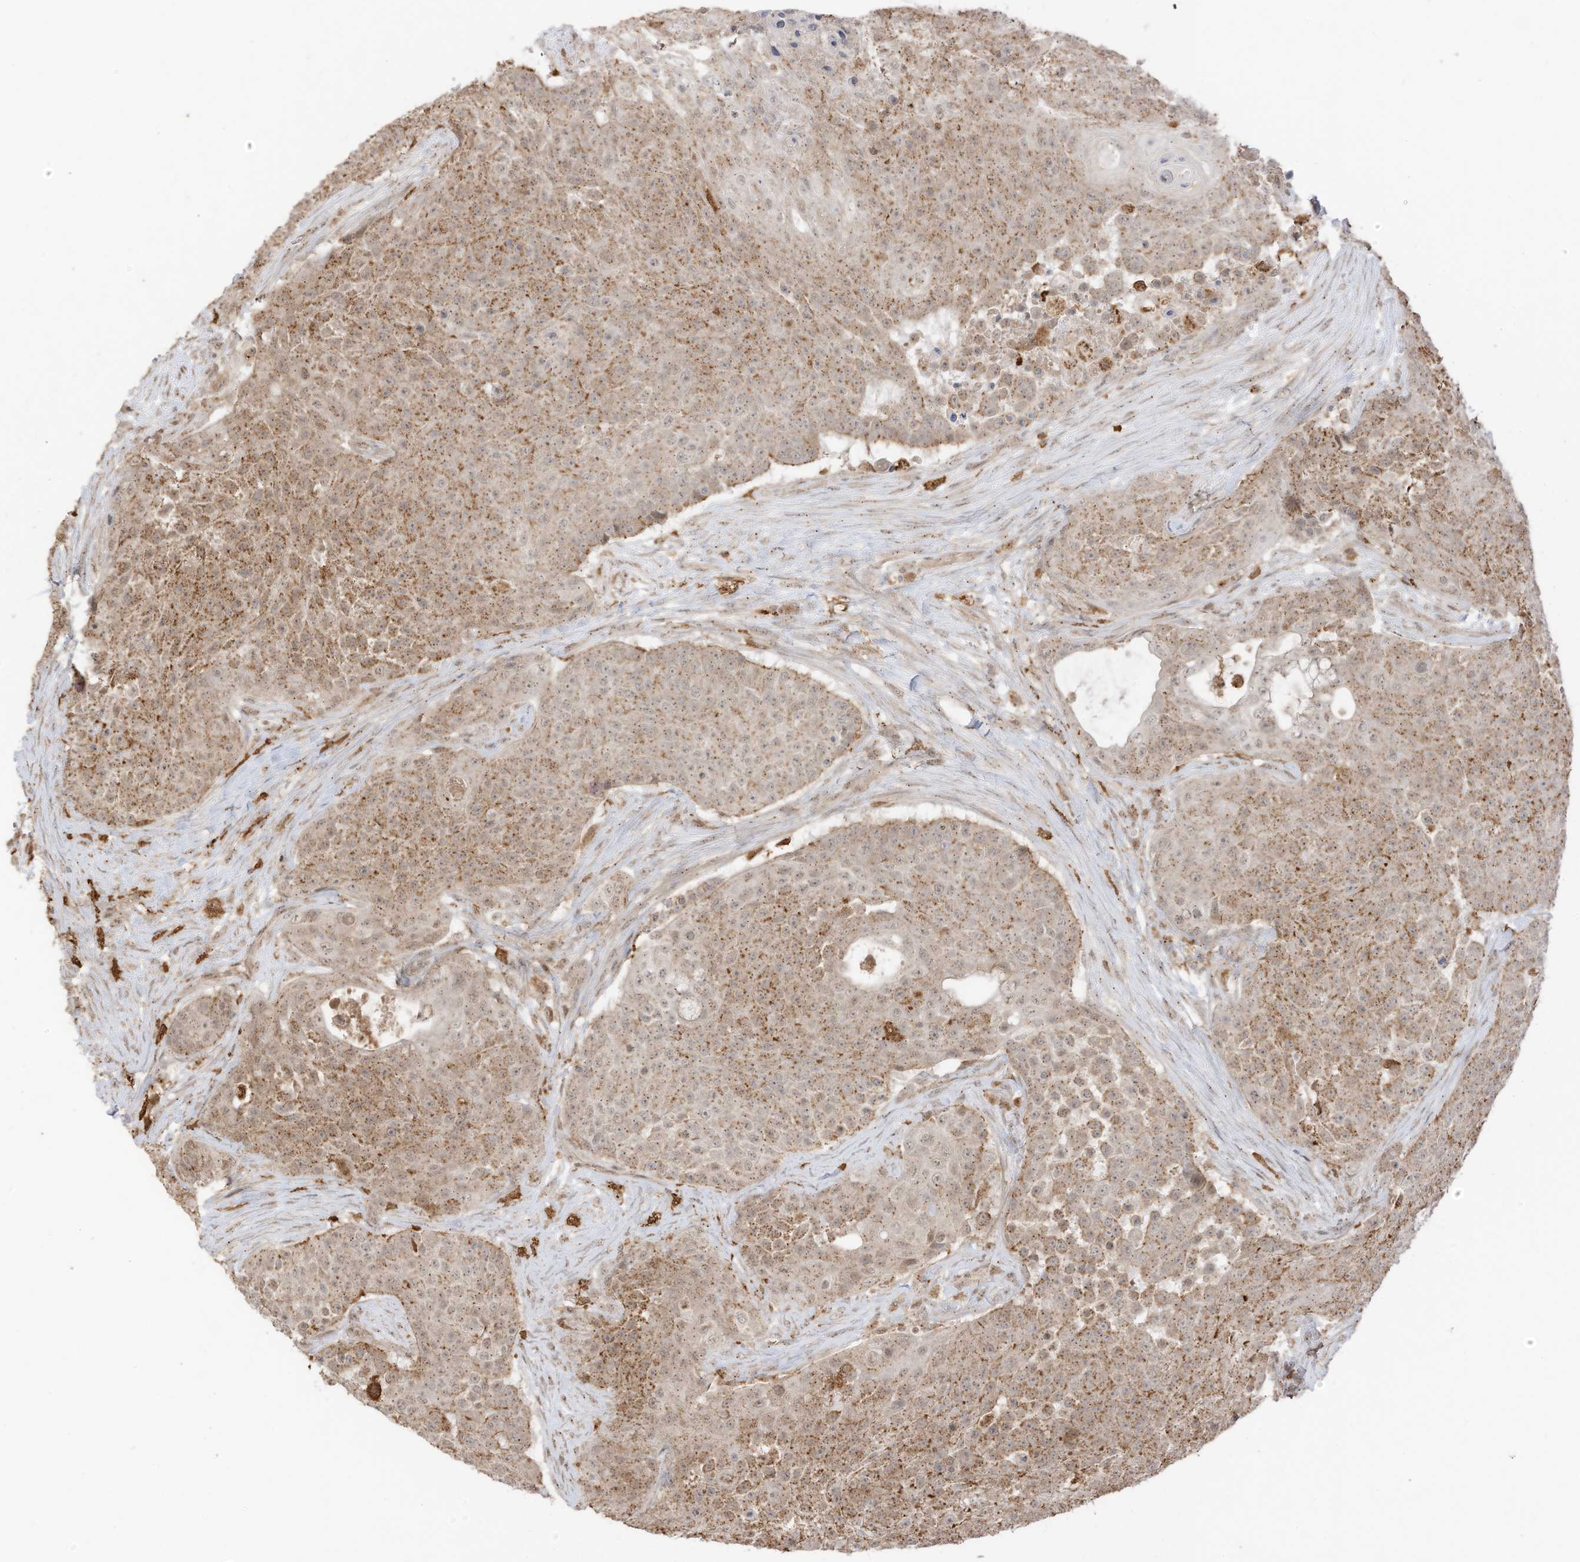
{"staining": {"intensity": "moderate", "quantity": "25%-75%", "location": "cytoplasmic/membranous"}, "tissue": "urothelial cancer", "cell_type": "Tumor cells", "image_type": "cancer", "snomed": [{"axis": "morphology", "description": "Urothelial carcinoma, High grade"}, {"axis": "topography", "description": "Urinary bladder"}], "caption": "This is a histology image of immunohistochemistry staining of urothelial cancer, which shows moderate expression in the cytoplasmic/membranous of tumor cells.", "gene": "N4BP3", "patient": {"sex": "female", "age": 63}}